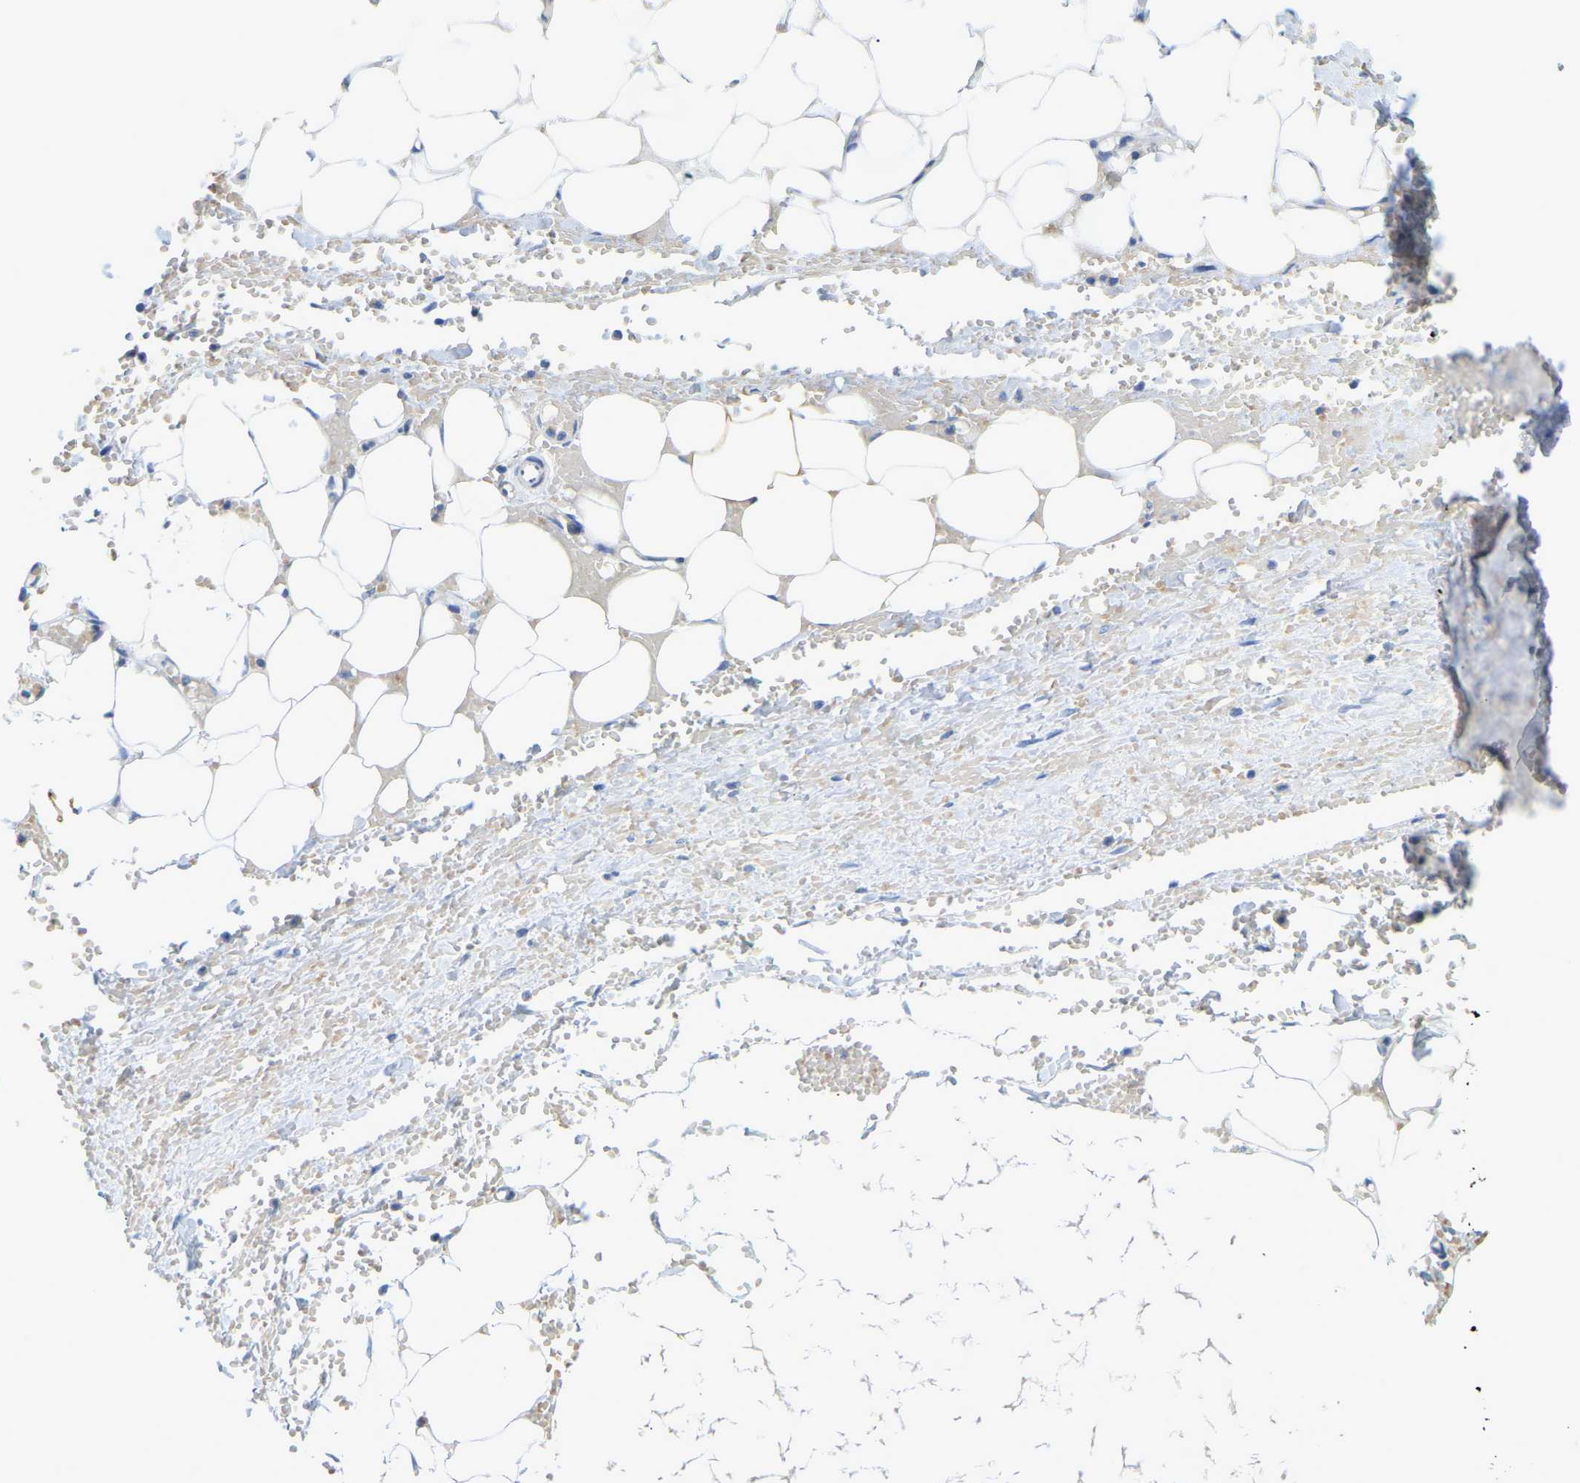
{"staining": {"intensity": "negative", "quantity": "none", "location": "none"}, "tissue": "adipose tissue", "cell_type": "Adipocytes", "image_type": "normal", "snomed": [{"axis": "morphology", "description": "Normal tissue, NOS"}, {"axis": "topography", "description": "Soft tissue"}, {"axis": "topography", "description": "Vascular tissue"}], "caption": "DAB (3,3'-diaminobenzidine) immunohistochemical staining of benign human adipose tissue reveals no significant staining in adipocytes.", "gene": "SERPINB5", "patient": {"sex": "female", "age": 35}}